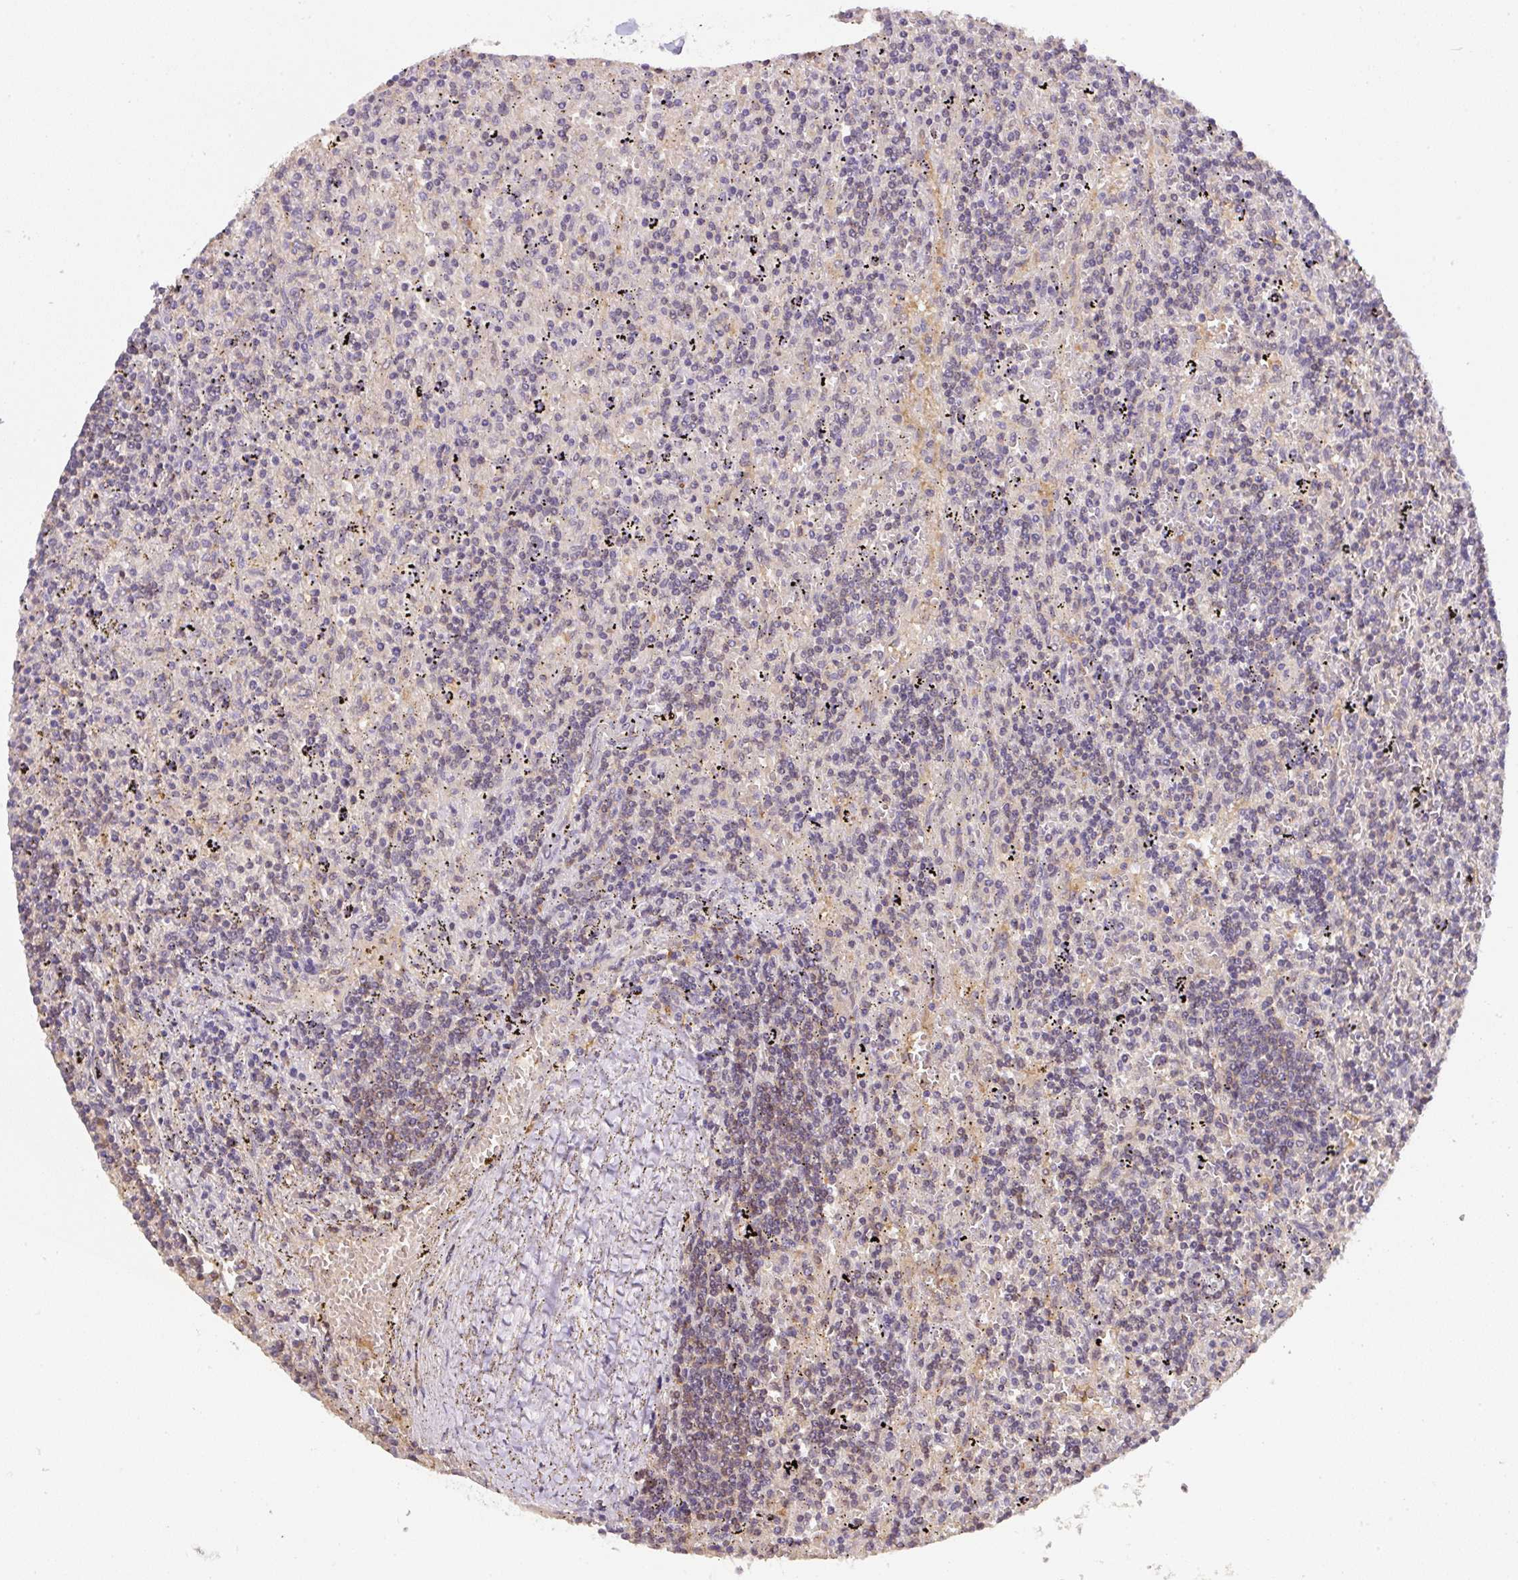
{"staining": {"intensity": "negative", "quantity": "none", "location": "none"}, "tissue": "lymphoma", "cell_type": "Tumor cells", "image_type": "cancer", "snomed": [{"axis": "morphology", "description": "Malignant lymphoma, non-Hodgkin's type, Low grade"}, {"axis": "topography", "description": "Spleen"}], "caption": "DAB immunohistochemical staining of lymphoma displays no significant expression in tumor cells. The staining is performed using DAB brown chromogen with nuclei counter-stained in using hematoxylin.", "gene": "ST13", "patient": {"sex": "male", "age": 76}}